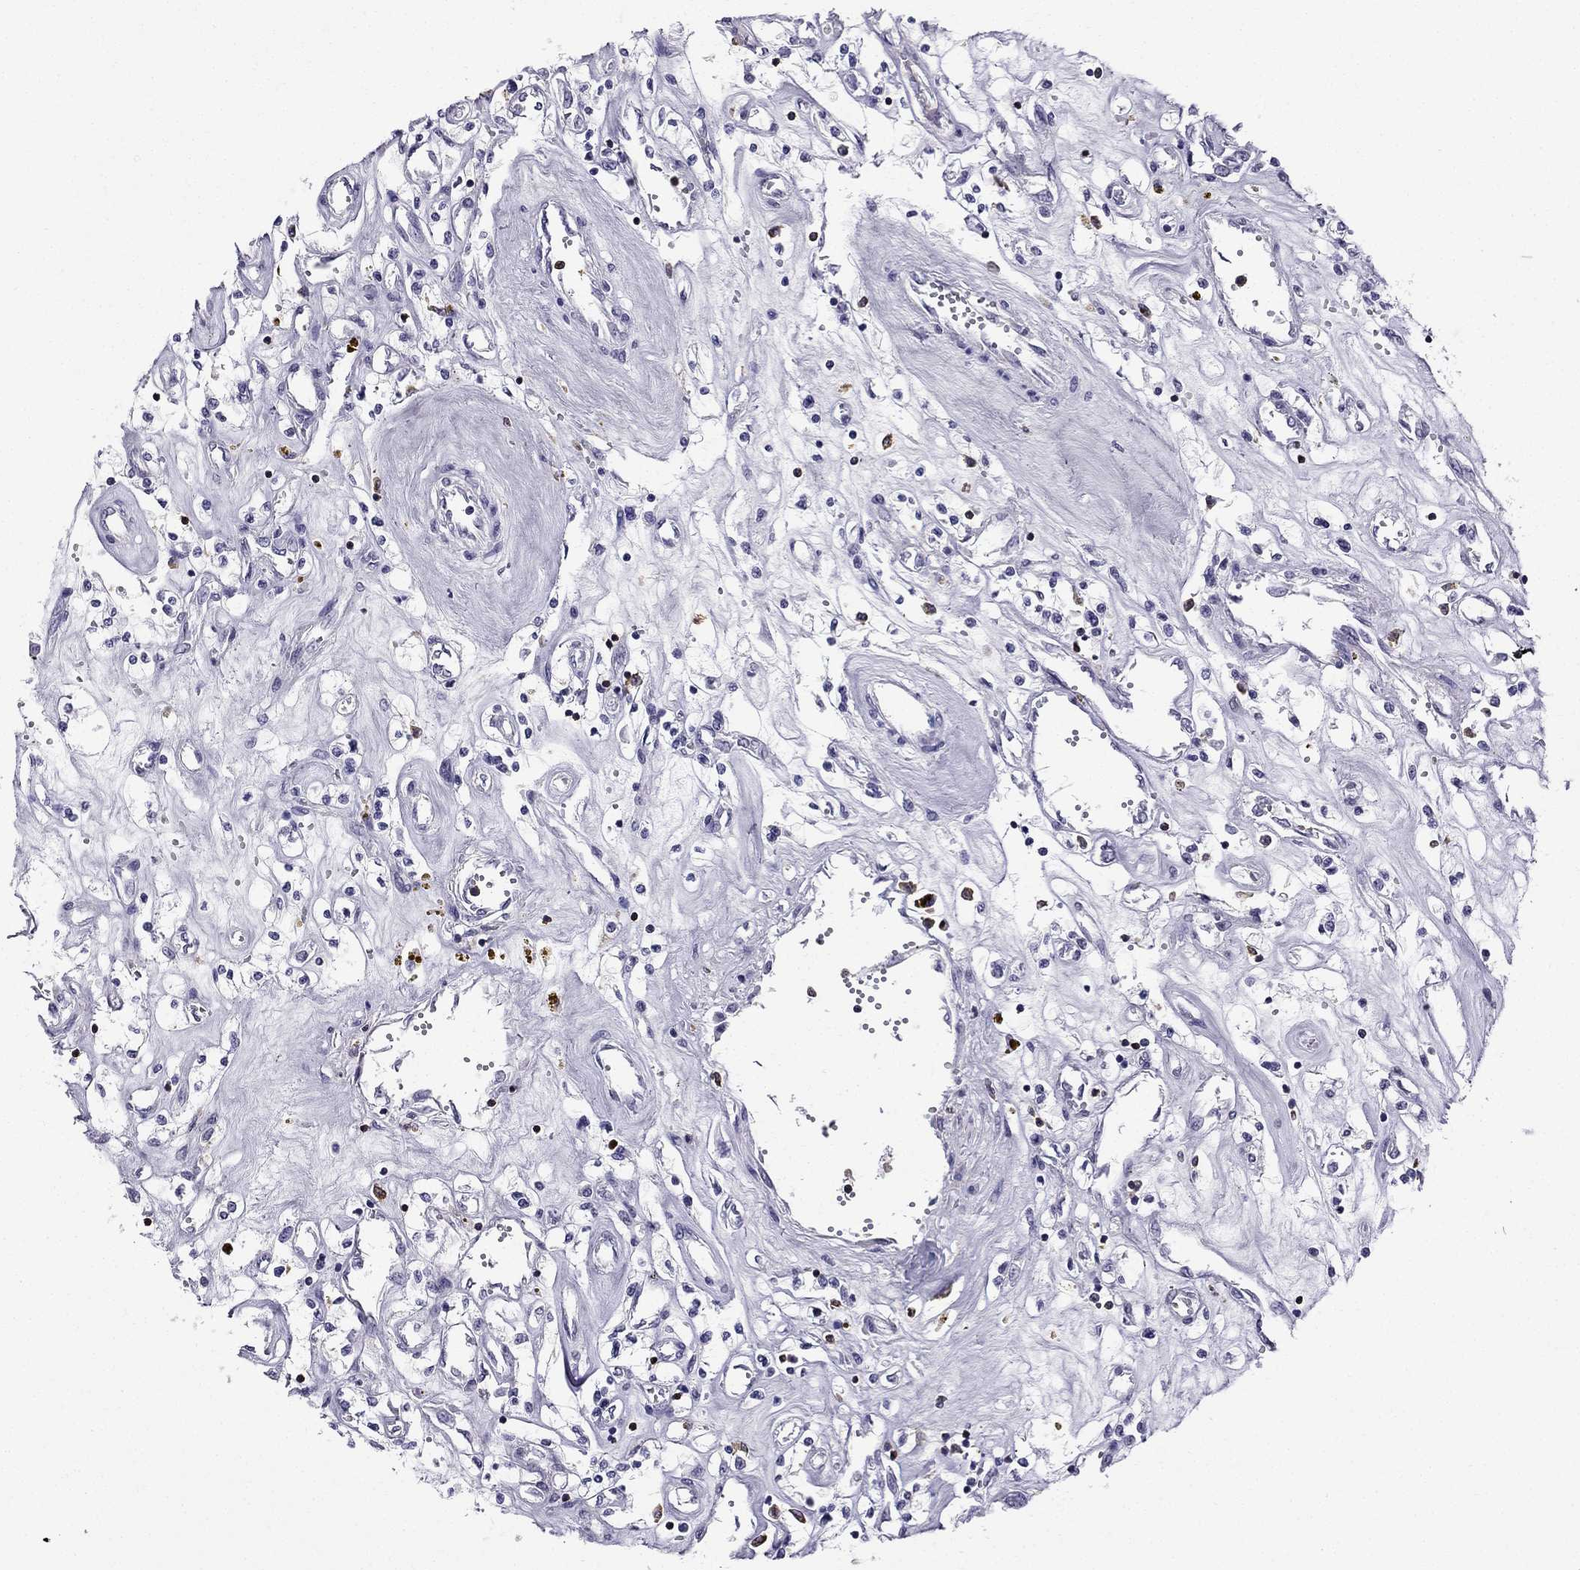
{"staining": {"intensity": "negative", "quantity": "none", "location": "none"}, "tissue": "renal cancer", "cell_type": "Tumor cells", "image_type": "cancer", "snomed": [{"axis": "morphology", "description": "Adenocarcinoma, NOS"}, {"axis": "topography", "description": "Kidney"}], "caption": "Tumor cells show no significant expression in adenocarcinoma (renal).", "gene": "CCK", "patient": {"sex": "female", "age": 59}}